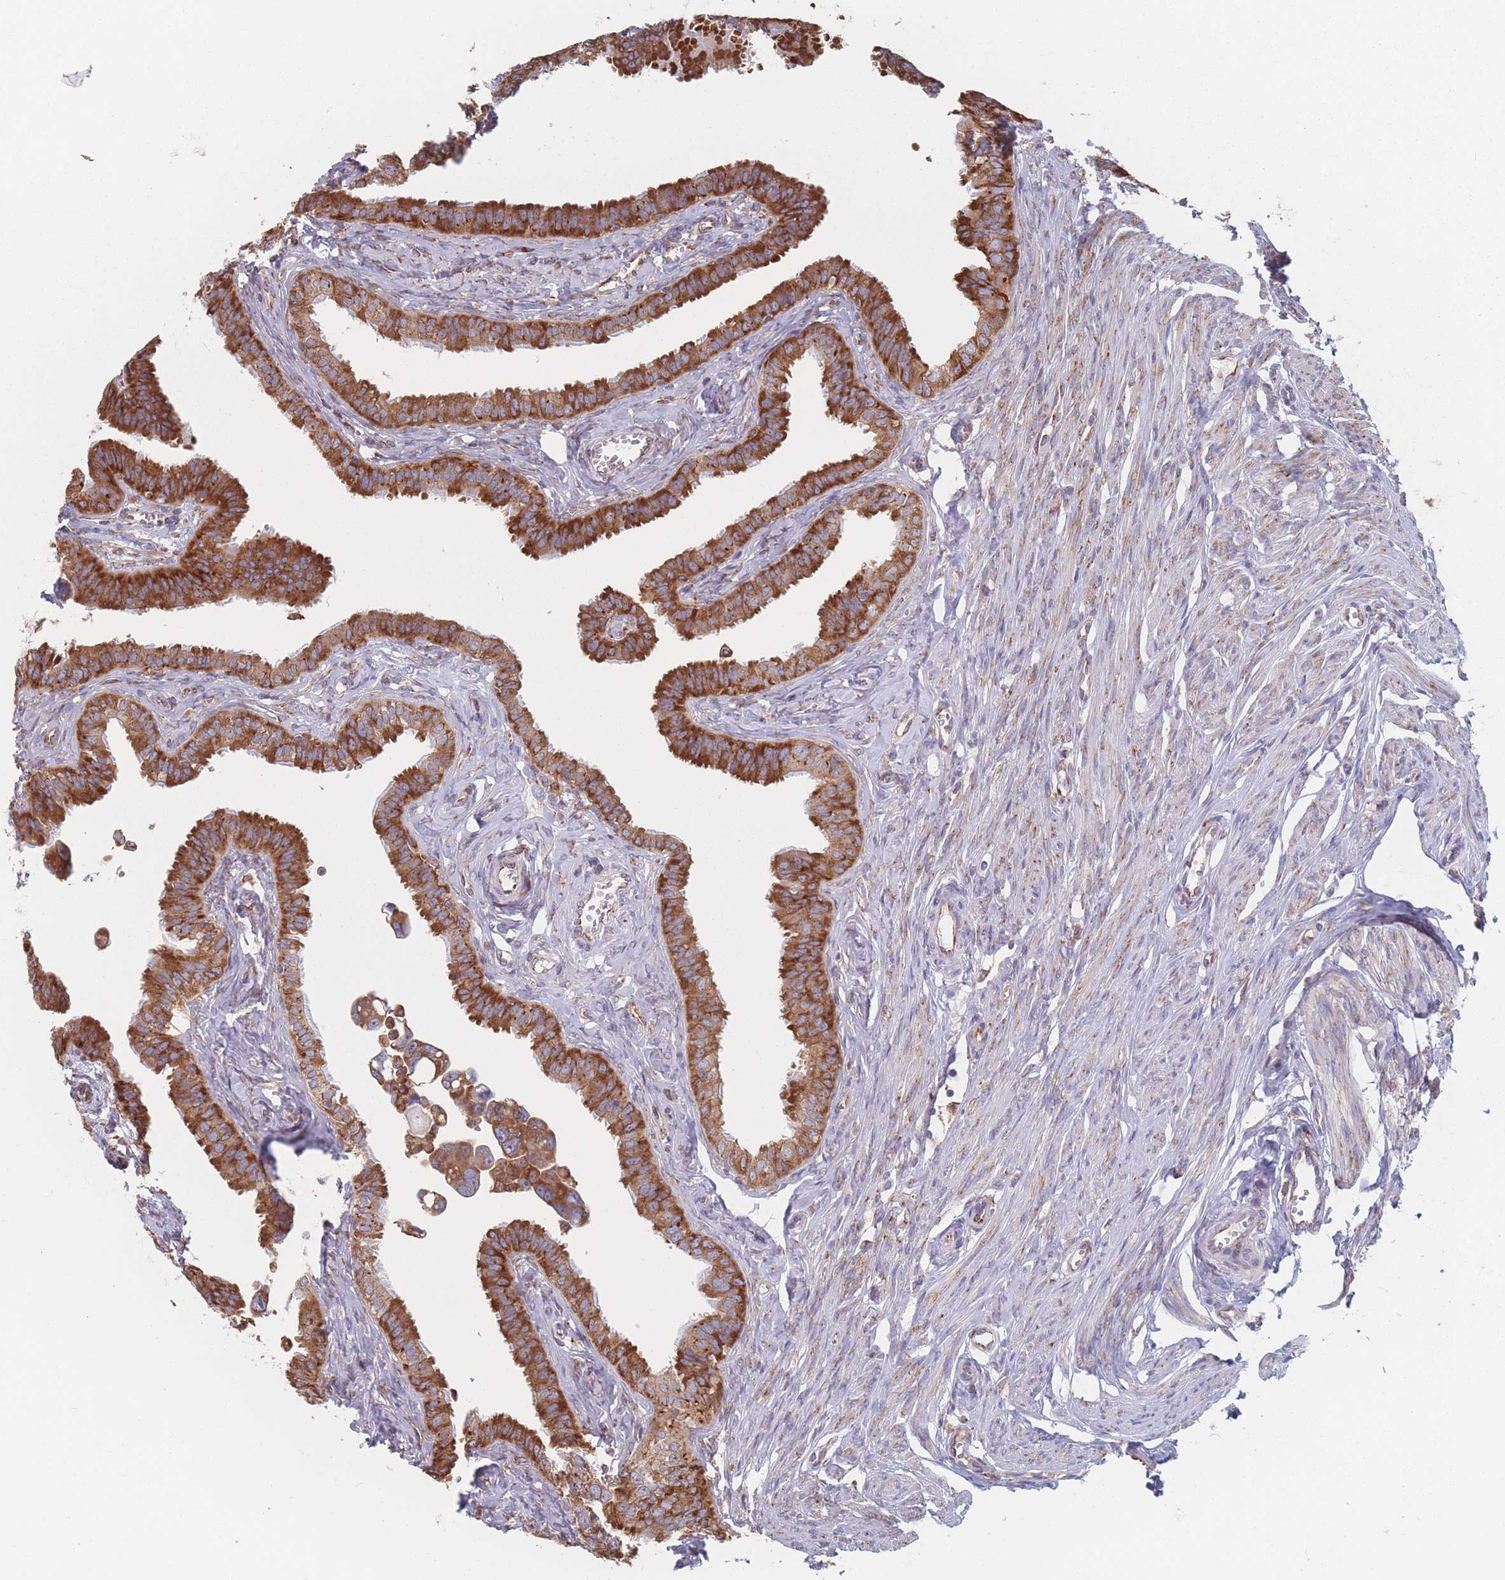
{"staining": {"intensity": "strong", "quantity": ">75%", "location": "cytoplasmic/membranous"}, "tissue": "fallopian tube", "cell_type": "Glandular cells", "image_type": "normal", "snomed": [{"axis": "morphology", "description": "Normal tissue, NOS"}, {"axis": "morphology", "description": "Carcinoma, NOS"}, {"axis": "topography", "description": "Fallopian tube"}, {"axis": "topography", "description": "Ovary"}], "caption": "Fallopian tube stained with DAB immunohistochemistry (IHC) shows high levels of strong cytoplasmic/membranous expression in approximately >75% of glandular cells. The staining is performed using DAB (3,3'-diaminobenzidine) brown chromogen to label protein expression. The nuclei are counter-stained blue using hematoxylin.", "gene": "EEF1B2", "patient": {"sex": "female", "age": 59}}